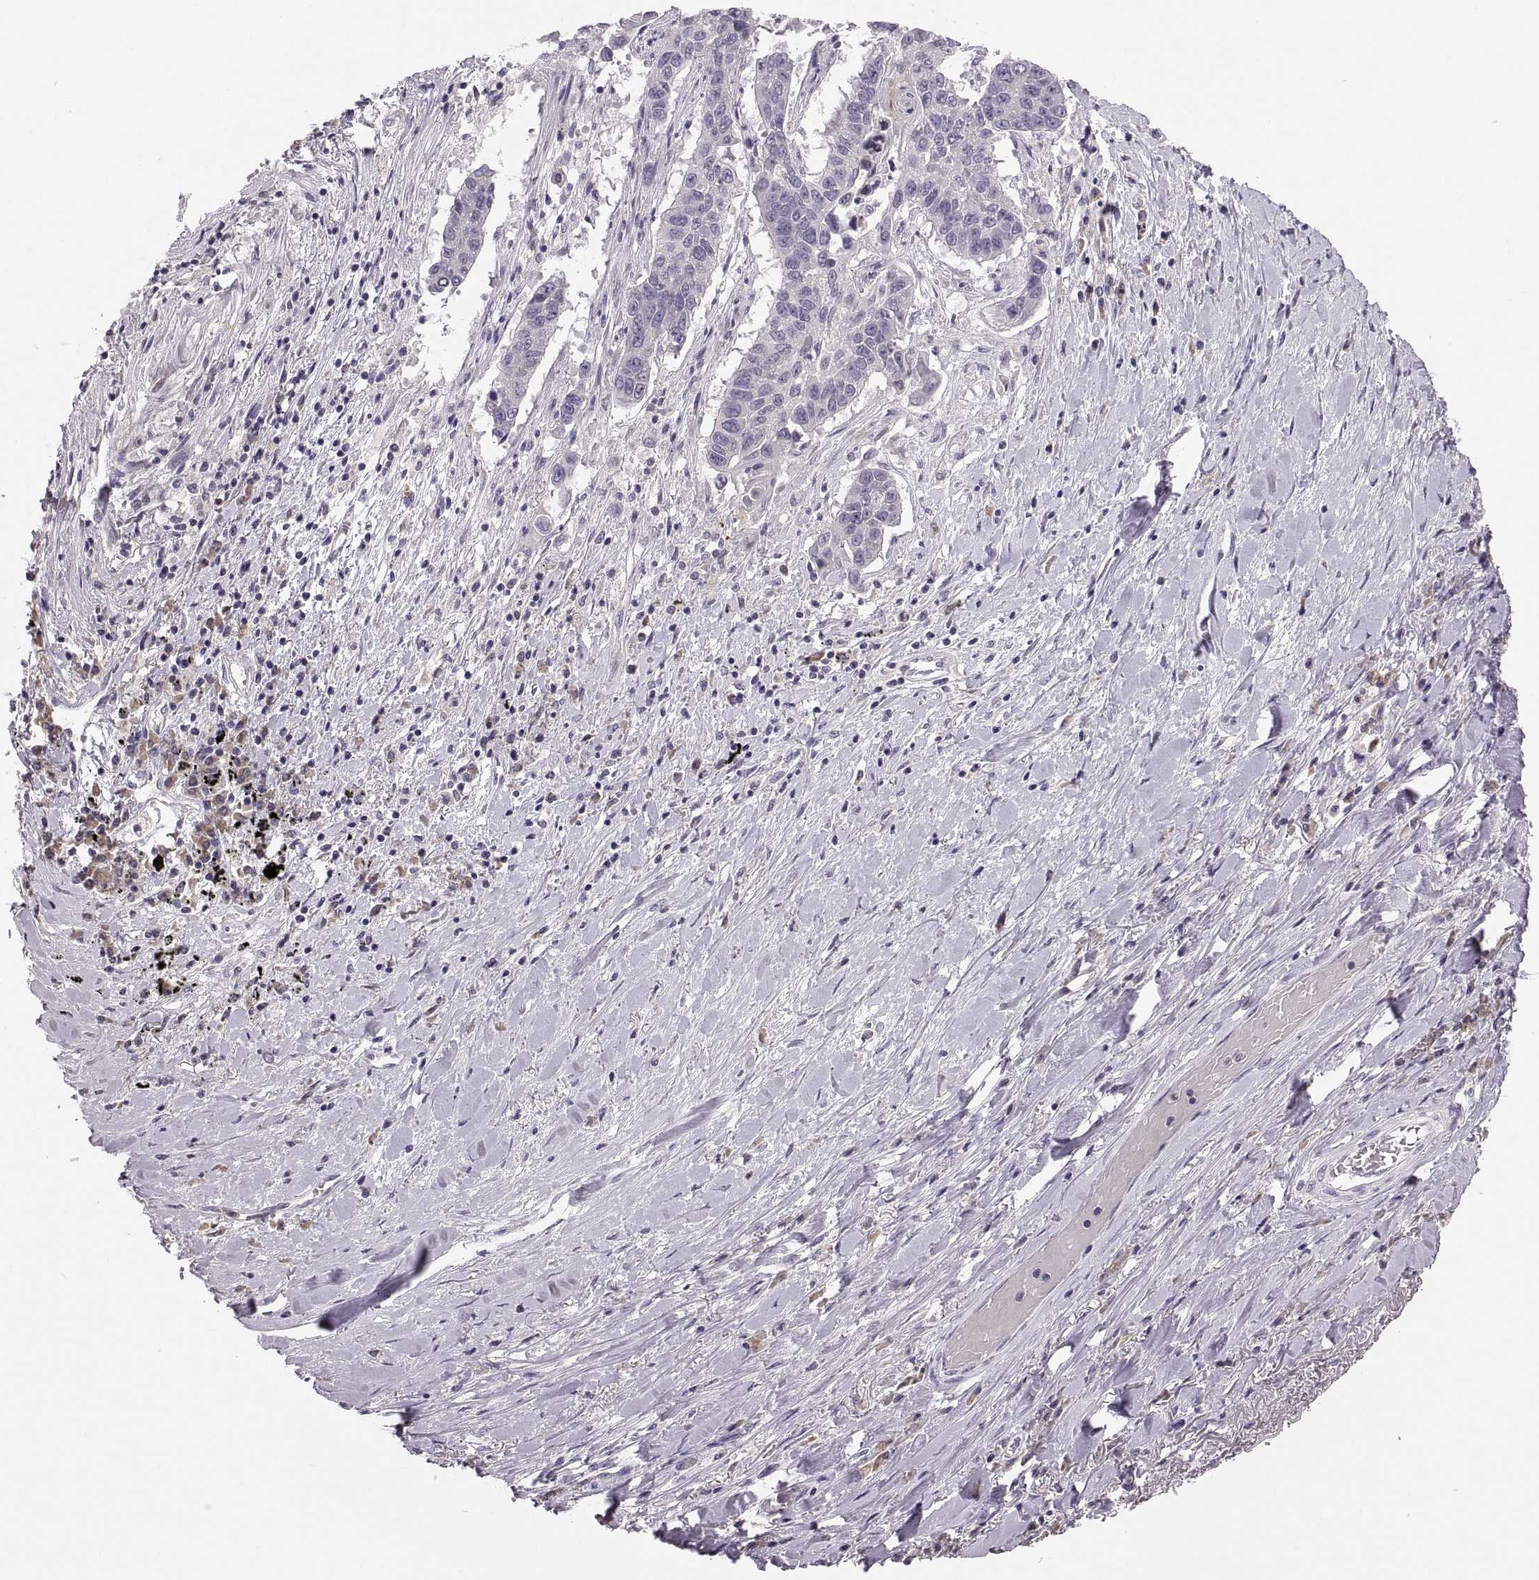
{"staining": {"intensity": "negative", "quantity": "none", "location": "none"}, "tissue": "lung cancer", "cell_type": "Tumor cells", "image_type": "cancer", "snomed": [{"axis": "morphology", "description": "Squamous cell carcinoma, NOS"}, {"axis": "topography", "description": "Lung"}], "caption": "This is an IHC micrograph of human lung squamous cell carcinoma. There is no positivity in tumor cells.", "gene": "ADH6", "patient": {"sex": "male", "age": 73}}